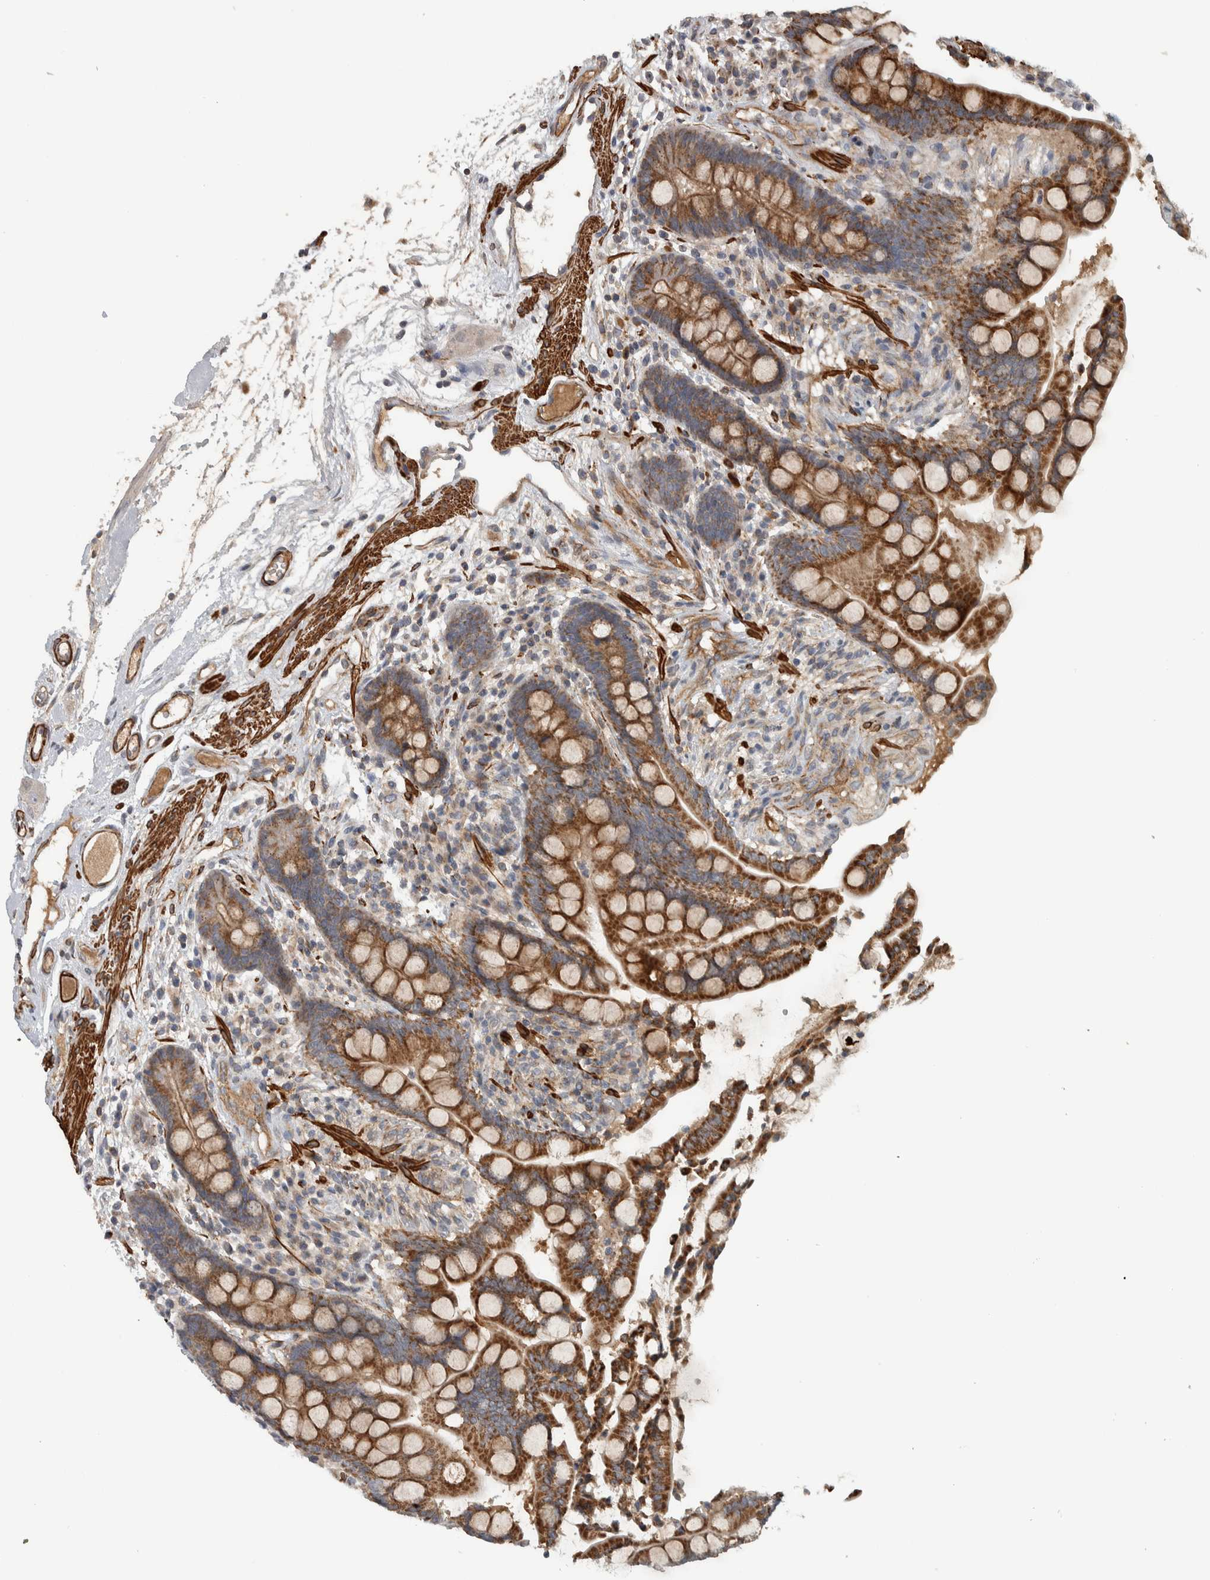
{"staining": {"intensity": "moderate", "quantity": ">75%", "location": "cytoplasmic/membranous"}, "tissue": "colon", "cell_type": "Endothelial cells", "image_type": "normal", "snomed": [{"axis": "morphology", "description": "Normal tissue, NOS"}, {"axis": "topography", "description": "Colon"}], "caption": "IHC photomicrograph of benign colon: colon stained using immunohistochemistry (IHC) exhibits medium levels of moderate protein expression localized specifically in the cytoplasmic/membranous of endothelial cells, appearing as a cytoplasmic/membranous brown color.", "gene": "LBHD1", "patient": {"sex": "male", "age": 73}}